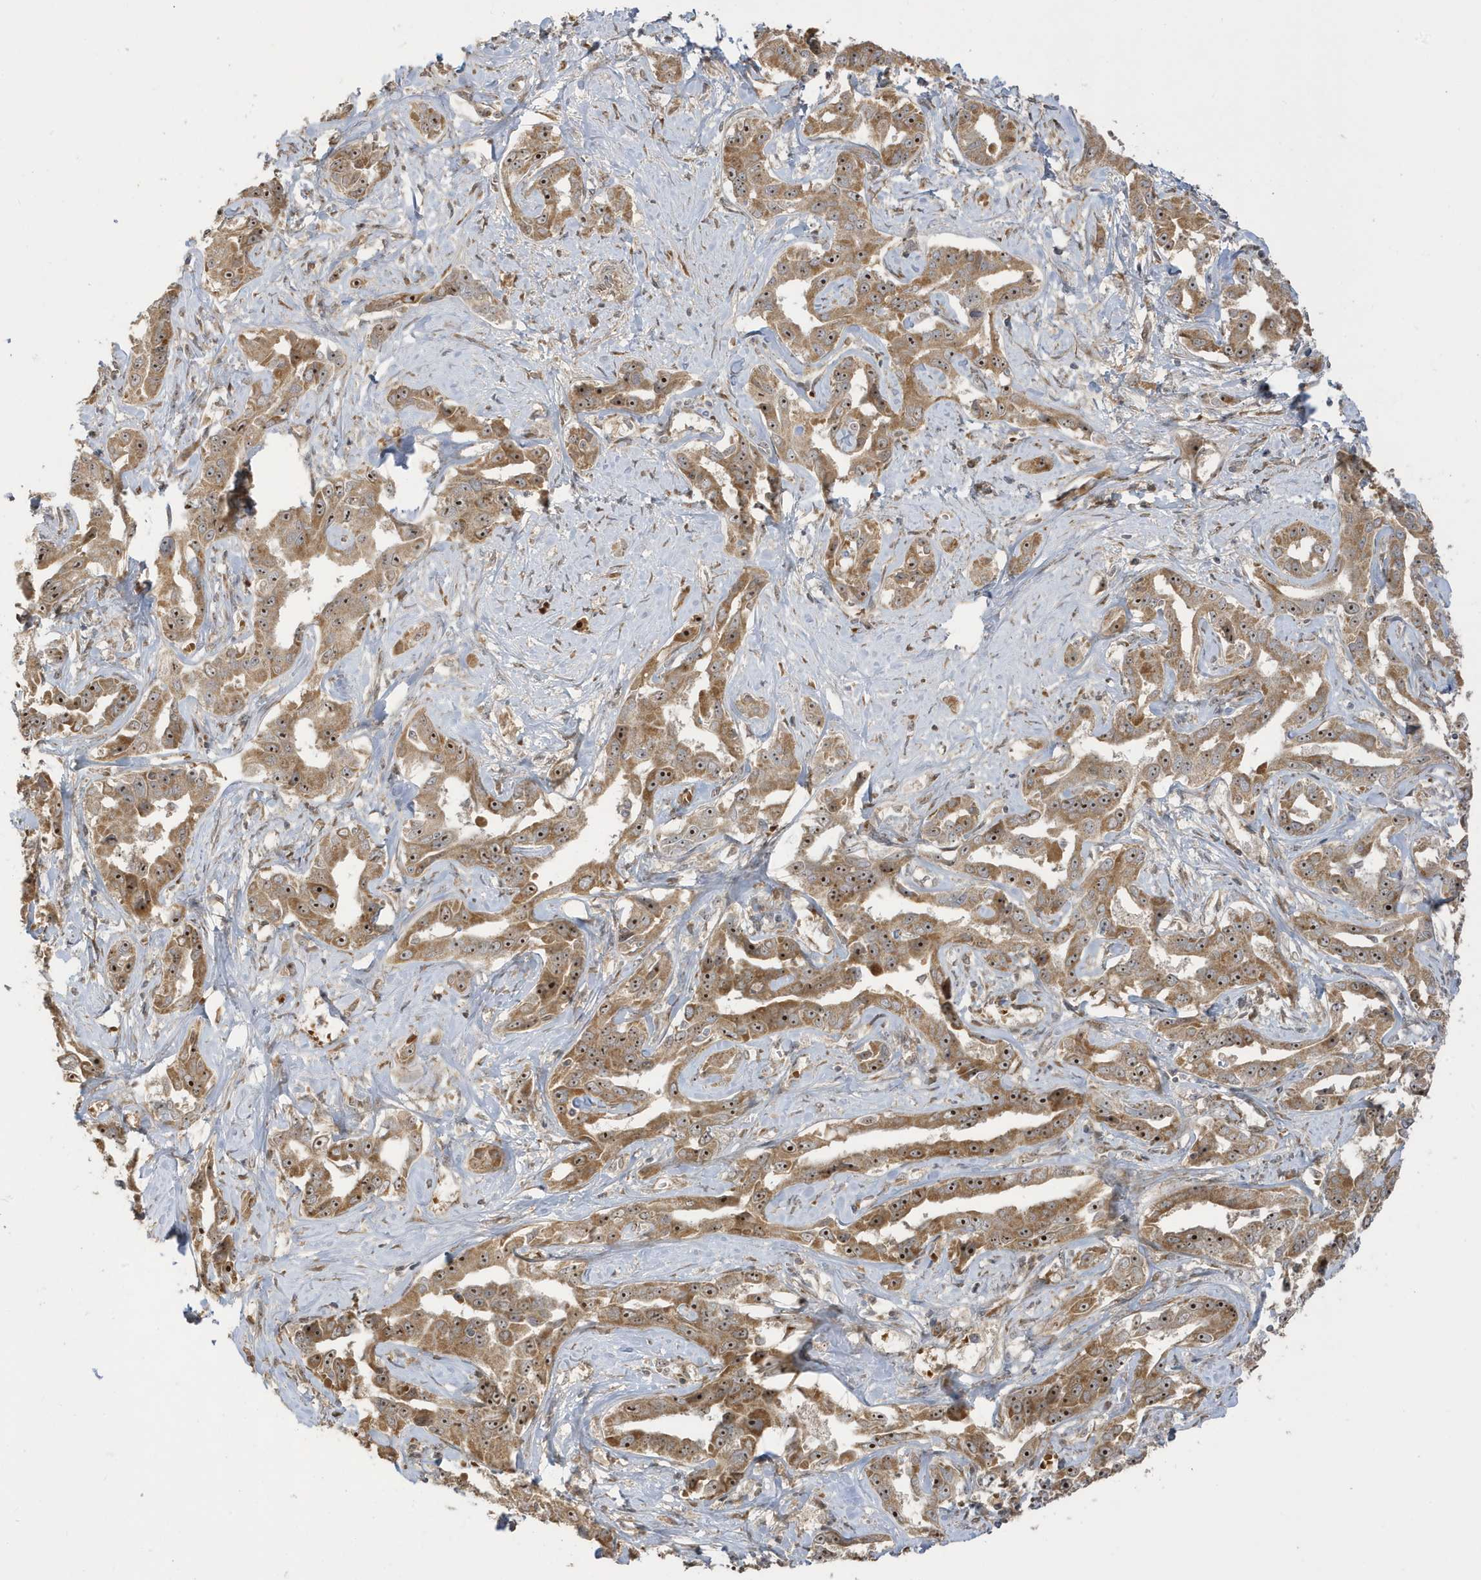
{"staining": {"intensity": "moderate", "quantity": ">75%", "location": "cytoplasmic/membranous,nuclear"}, "tissue": "liver cancer", "cell_type": "Tumor cells", "image_type": "cancer", "snomed": [{"axis": "morphology", "description": "Cholangiocarcinoma"}, {"axis": "topography", "description": "Liver"}], "caption": "Protein staining by immunohistochemistry displays moderate cytoplasmic/membranous and nuclear expression in approximately >75% of tumor cells in liver cholangiocarcinoma. The staining was performed using DAB (3,3'-diaminobenzidine) to visualize the protein expression in brown, while the nuclei were stained in blue with hematoxylin (Magnification: 20x).", "gene": "ECM2", "patient": {"sex": "male", "age": 59}}